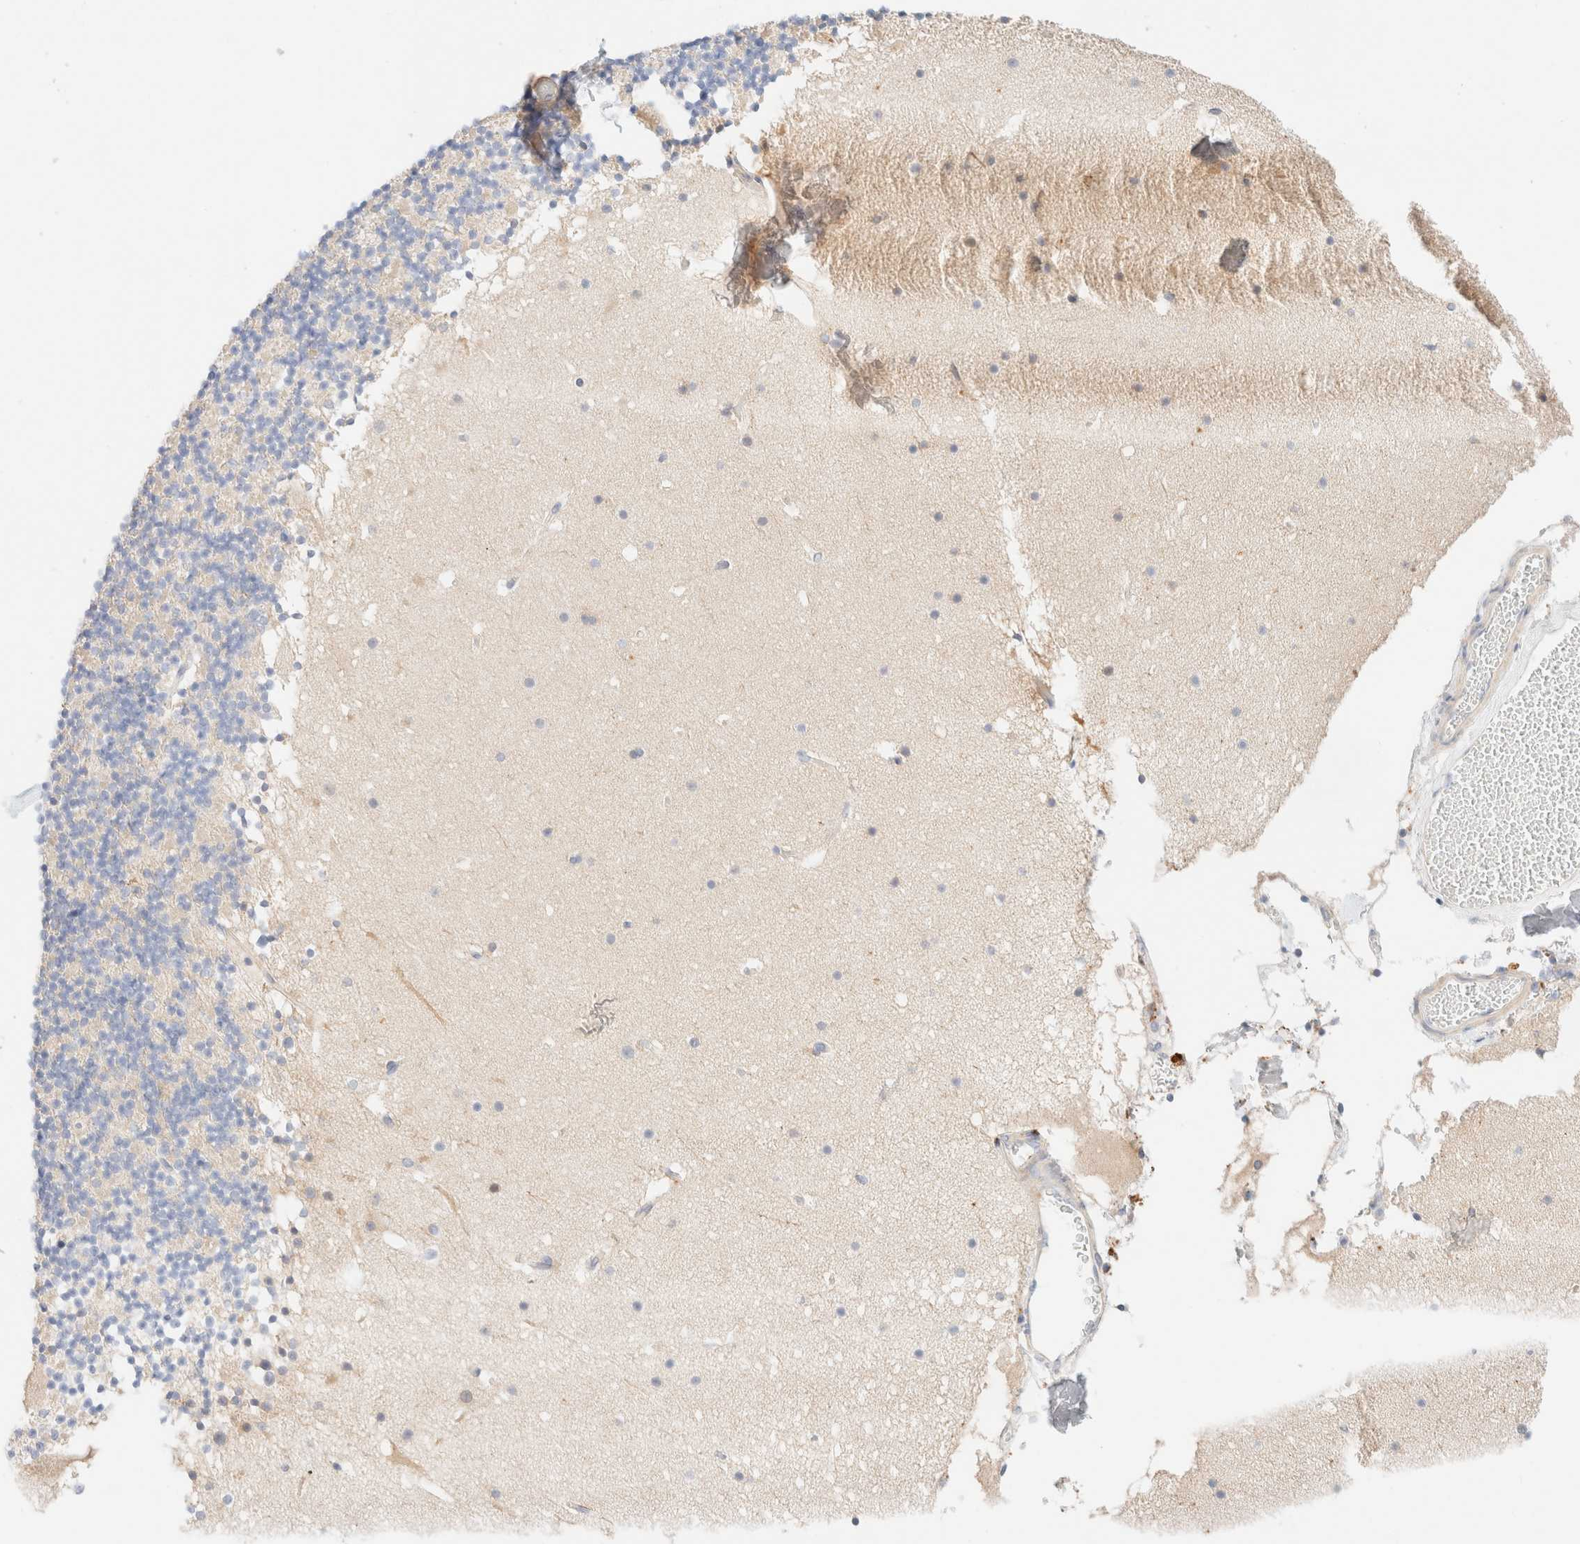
{"staining": {"intensity": "negative", "quantity": "none", "location": "none"}, "tissue": "cerebellum", "cell_type": "Cells in granular layer", "image_type": "normal", "snomed": [{"axis": "morphology", "description": "Normal tissue, NOS"}, {"axis": "topography", "description": "Cerebellum"}], "caption": "Immunohistochemistry histopathology image of unremarkable cerebellum stained for a protein (brown), which reveals no staining in cells in granular layer.", "gene": "SARM1", "patient": {"sex": "male", "age": 57}}